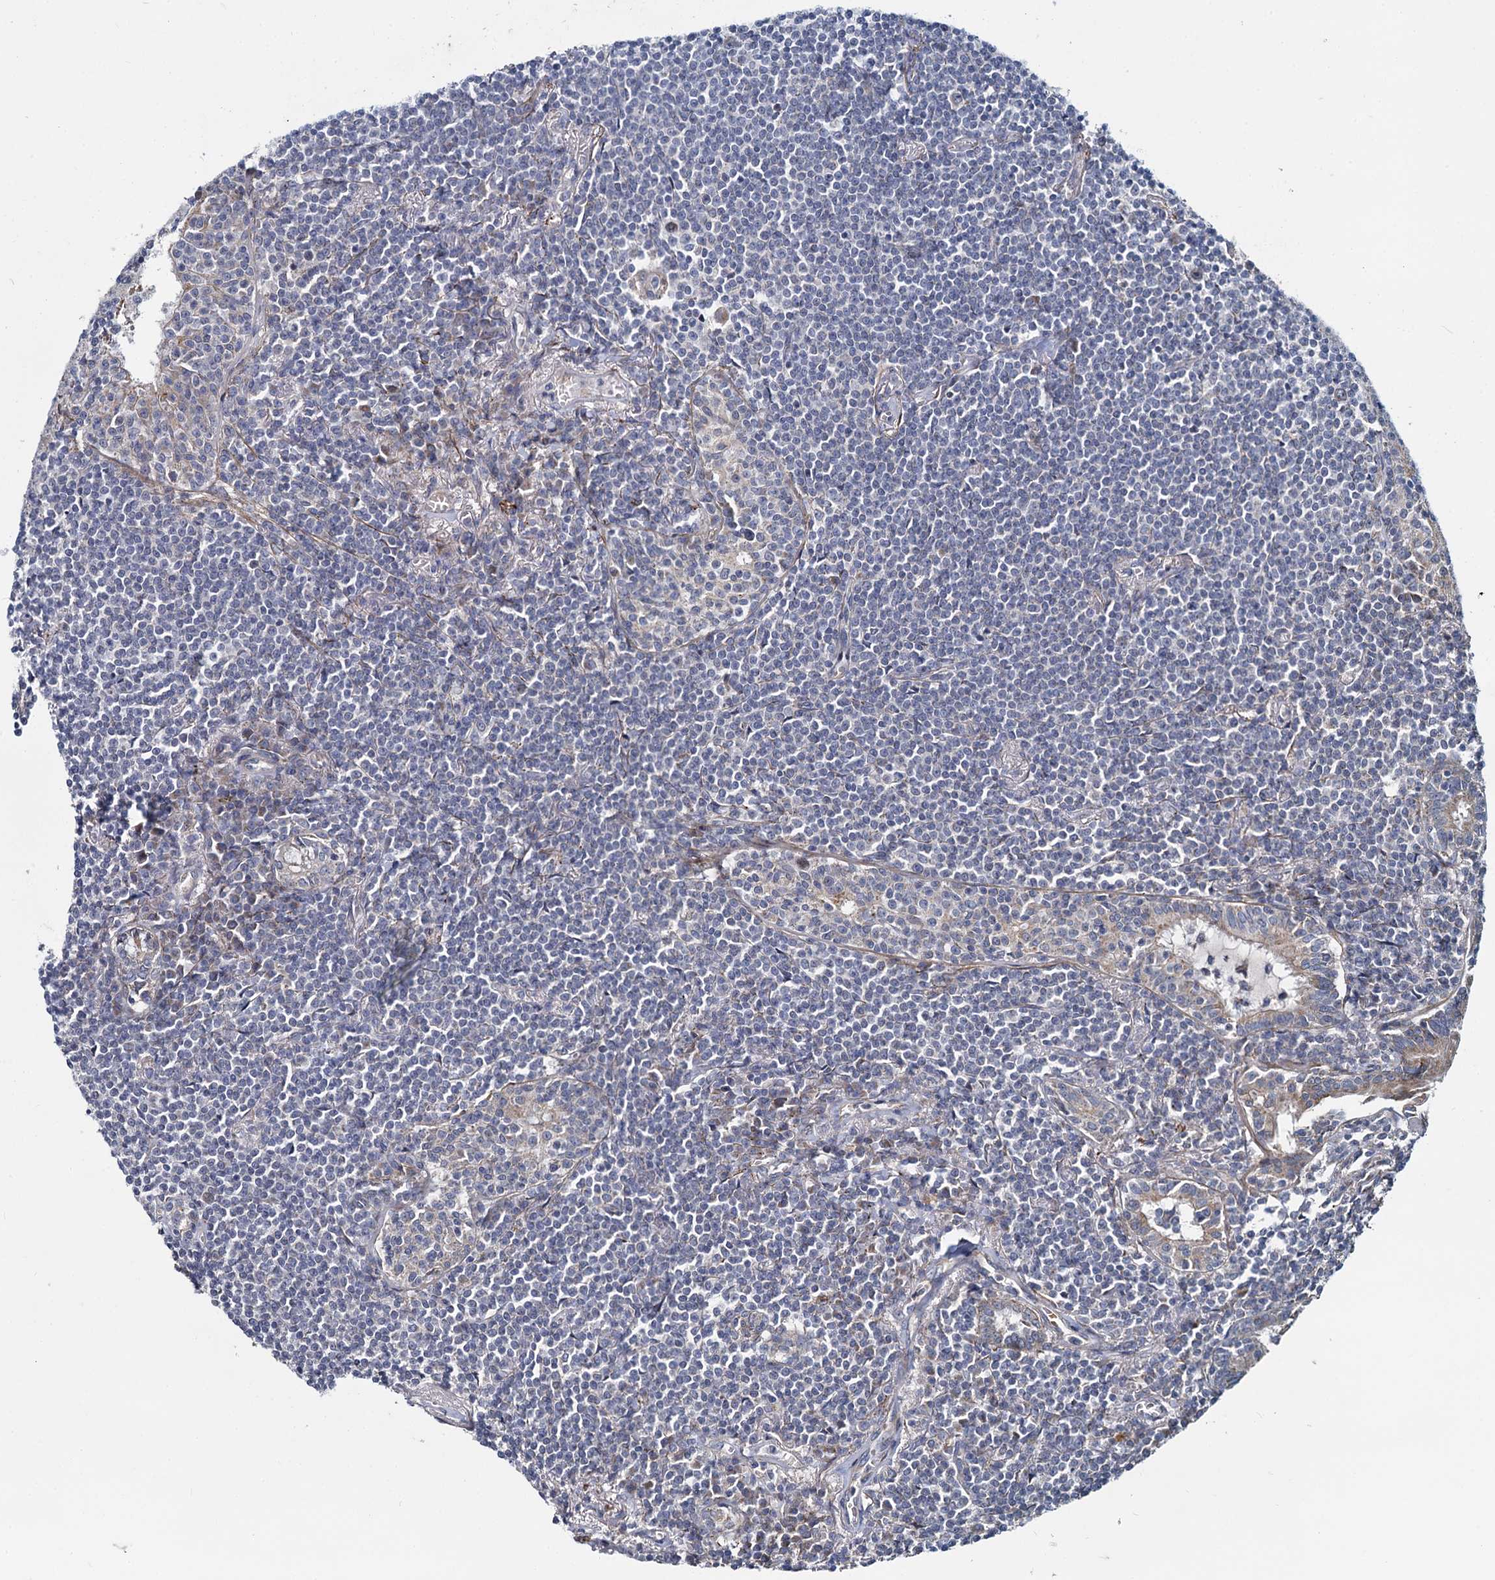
{"staining": {"intensity": "negative", "quantity": "none", "location": "none"}, "tissue": "lymphoma", "cell_type": "Tumor cells", "image_type": "cancer", "snomed": [{"axis": "morphology", "description": "Malignant lymphoma, non-Hodgkin's type, Low grade"}, {"axis": "topography", "description": "Lung"}], "caption": "Tumor cells are negative for protein expression in human malignant lymphoma, non-Hodgkin's type (low-grade).", "gene": "DCUN1D2", "patient": {"sex": "female", "age": 71}}